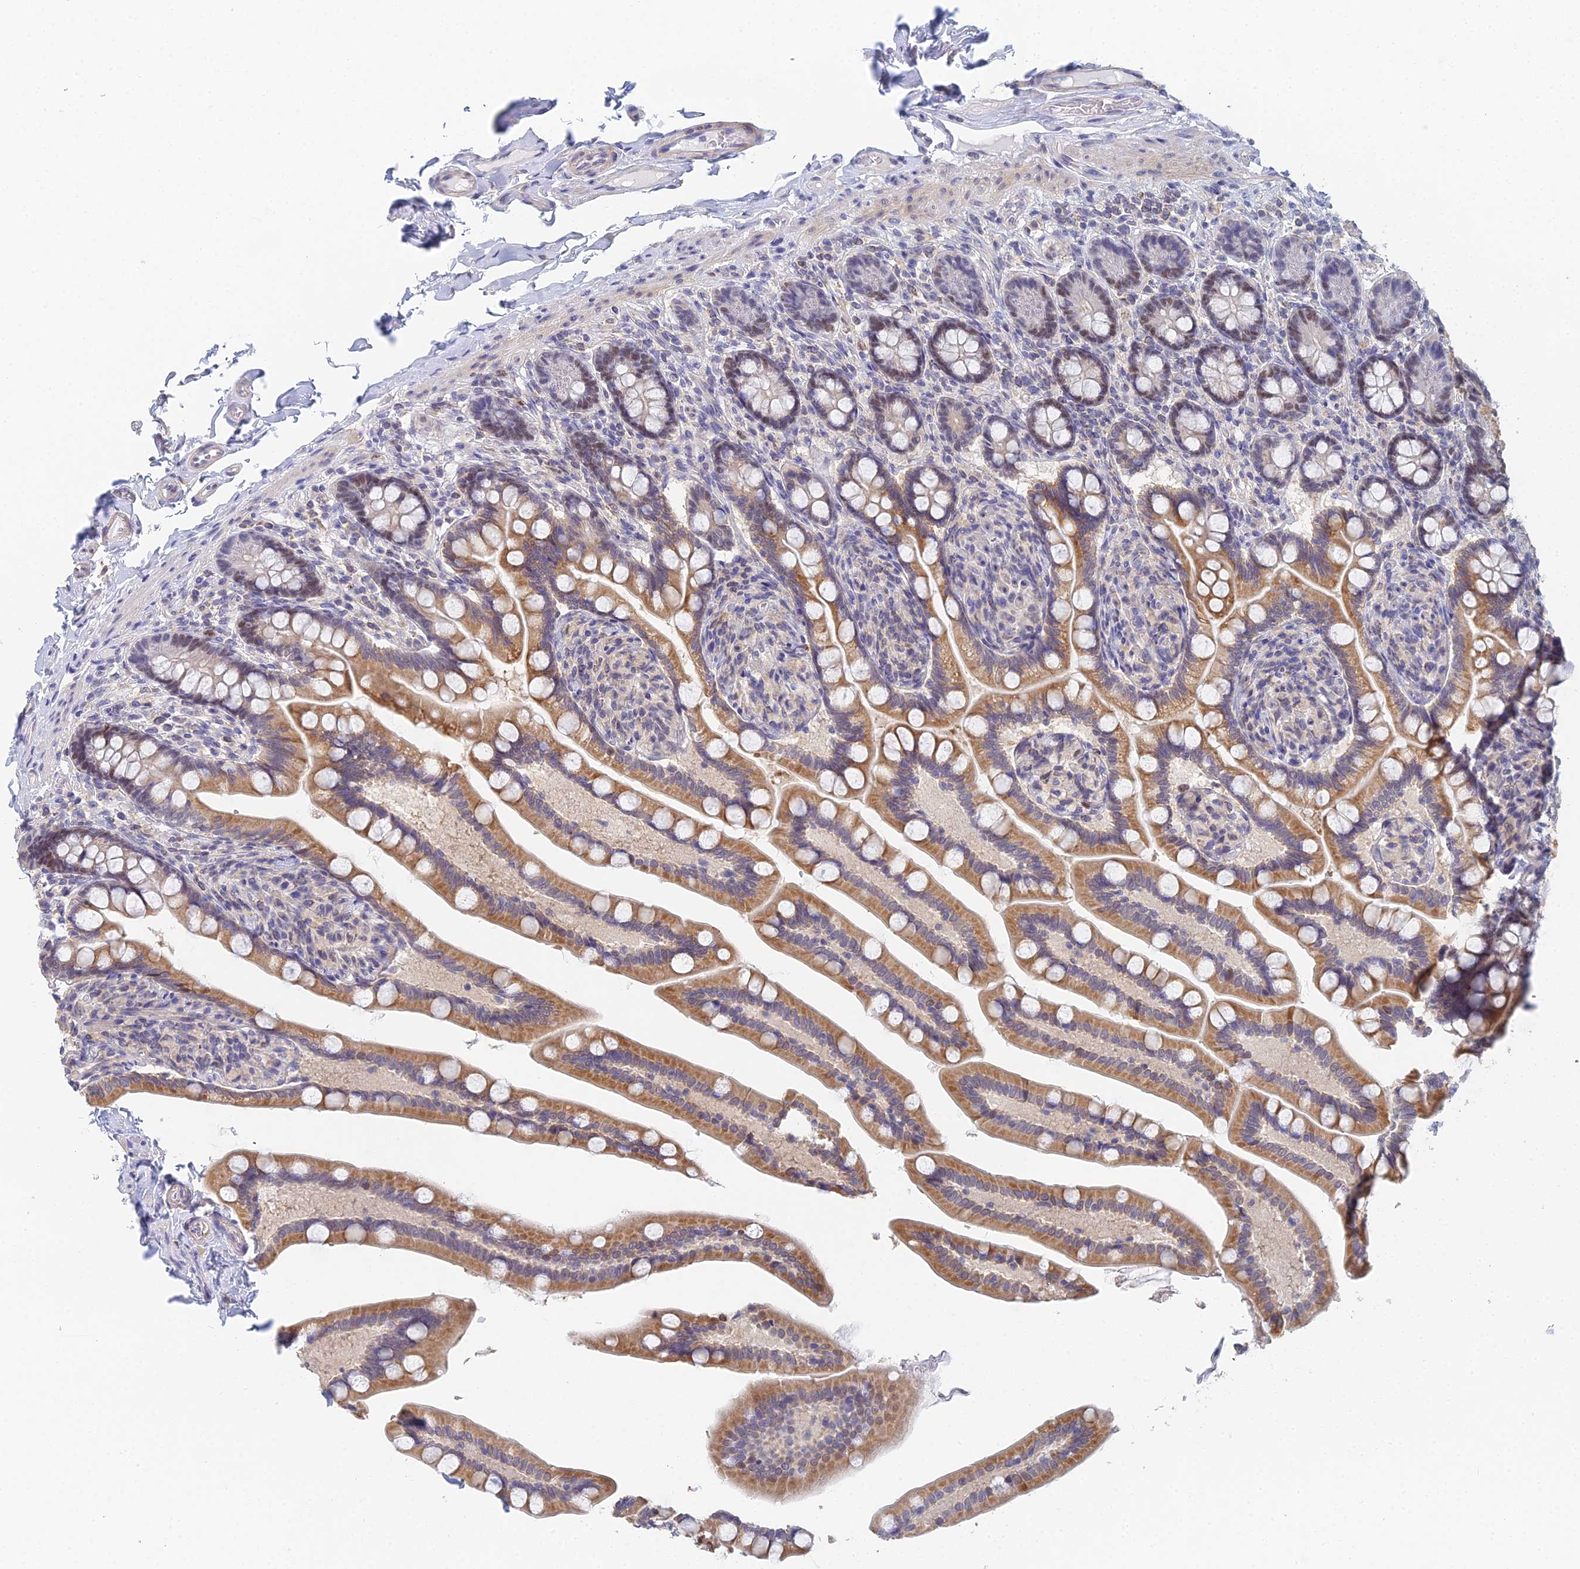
{"staining": {"intensity": "moderate", "quantity": ">75%", "location": "cytoplasmic/membranous,nuclear"}, "tissue": "small intestine", "cell_type": "Glandular cells", "image_type": "normal", "snomed": [{"axis": "morphology", "description": "Normal tissue, NOS"}, {"axis": "topography", "description": "Small intestine"}], "caption": "Protein staining of unremarkable small intestine demonstrates moderate cytoplasmic/membranous,nuclear expression in approximately >75% of glandular cells. (DAB = brown stain, brightfield microscopy at high magnification).", "gene": "MCM2", "patient": {"sex": "female", "age": 64}}